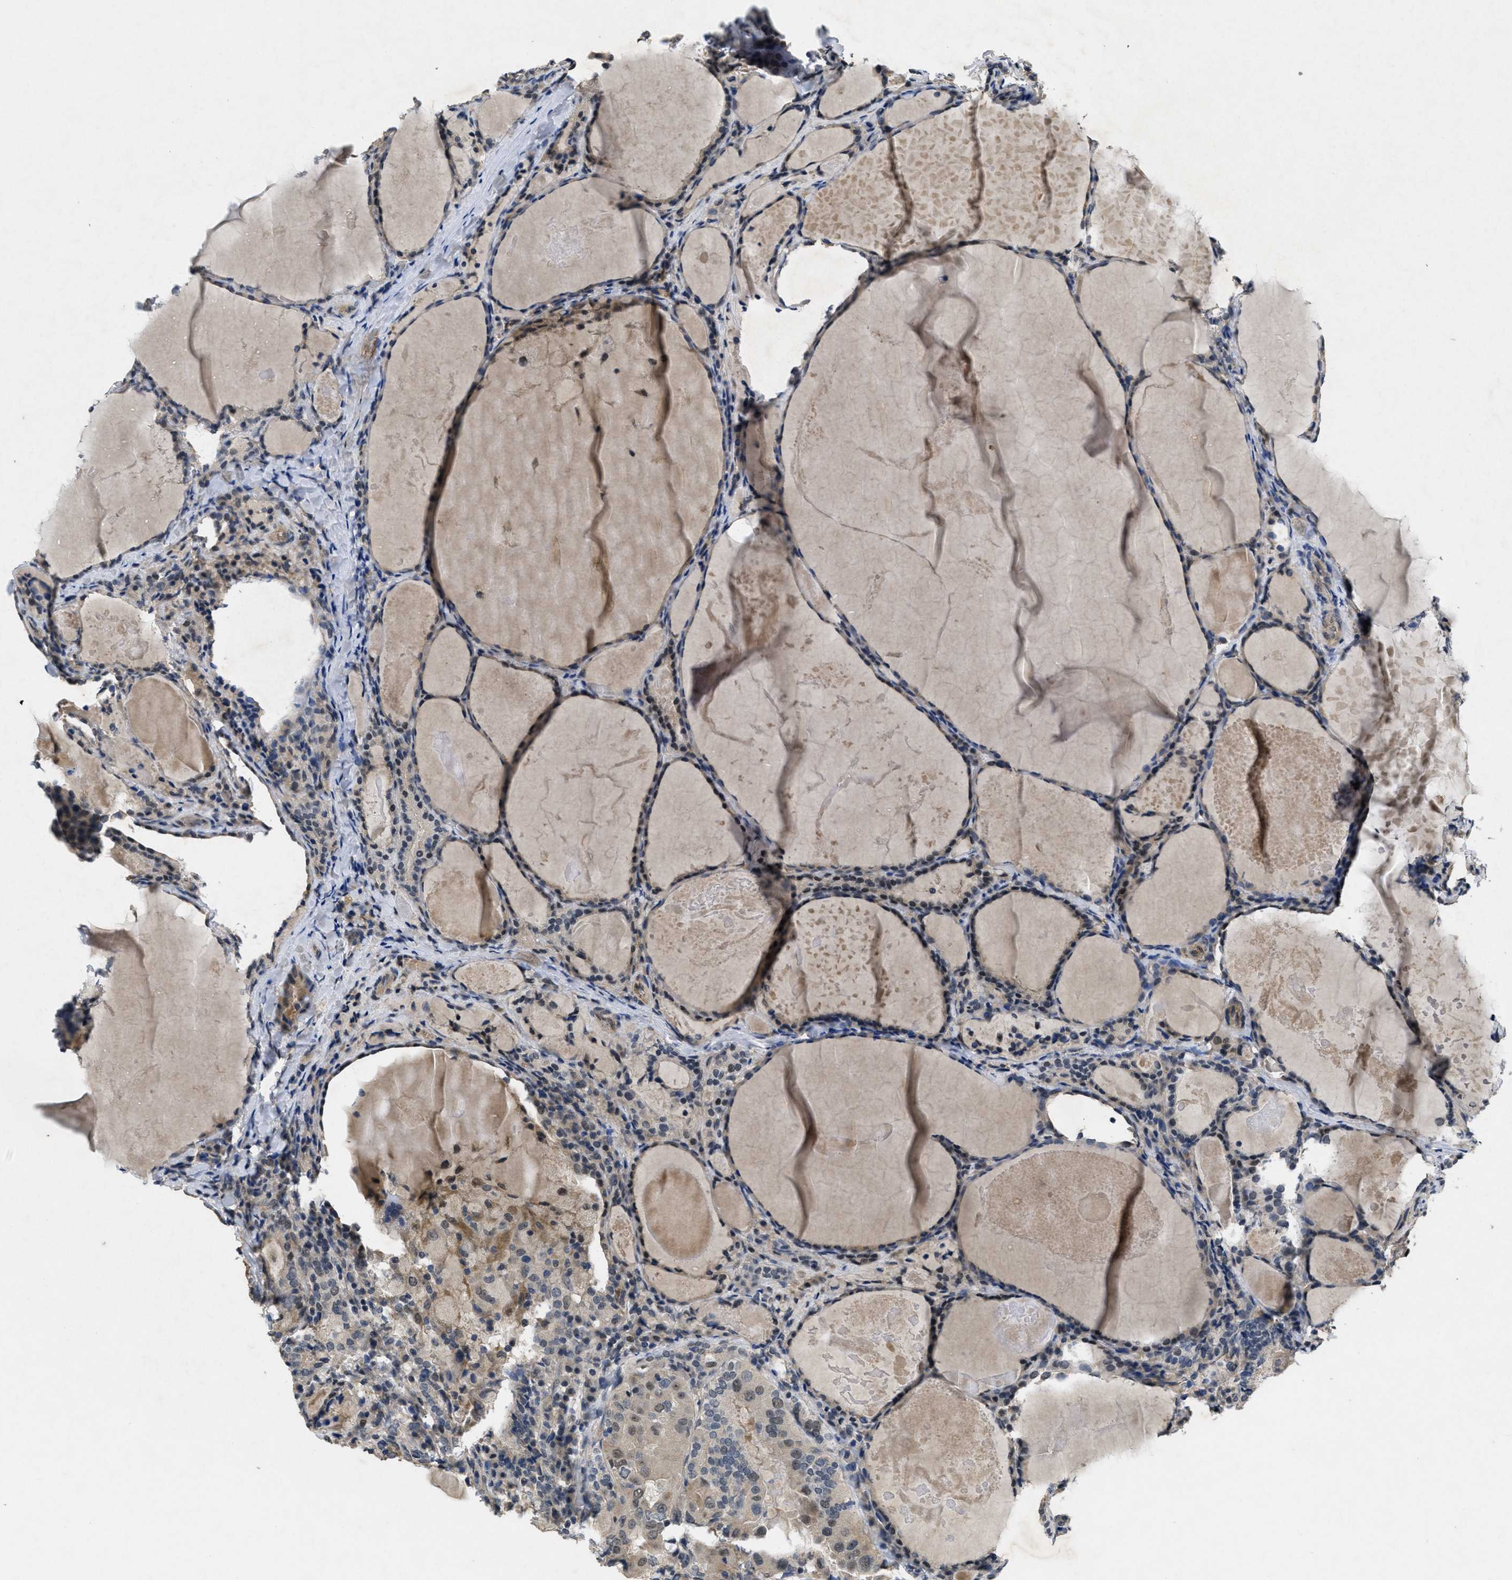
{"staining": {"intensity": "weak", "quantity": "<25%", "location": "nuclear"}, "tissue": "thyroid cancer", "cell_type": "Tumor cells", "image_type": "cancer", "snomed": [{"axis": "morphology", "description": "Papillary adenocarcinoma, NOS"}, {"axis": "topography", "description": "Thyroid gland"}], "caption": "Tumor cells show no significant staining in thyroid cancer (papillary adenocarcinoma).", "gene": "PAPOLG", "patient": {"sex": "female", "age": 42}}